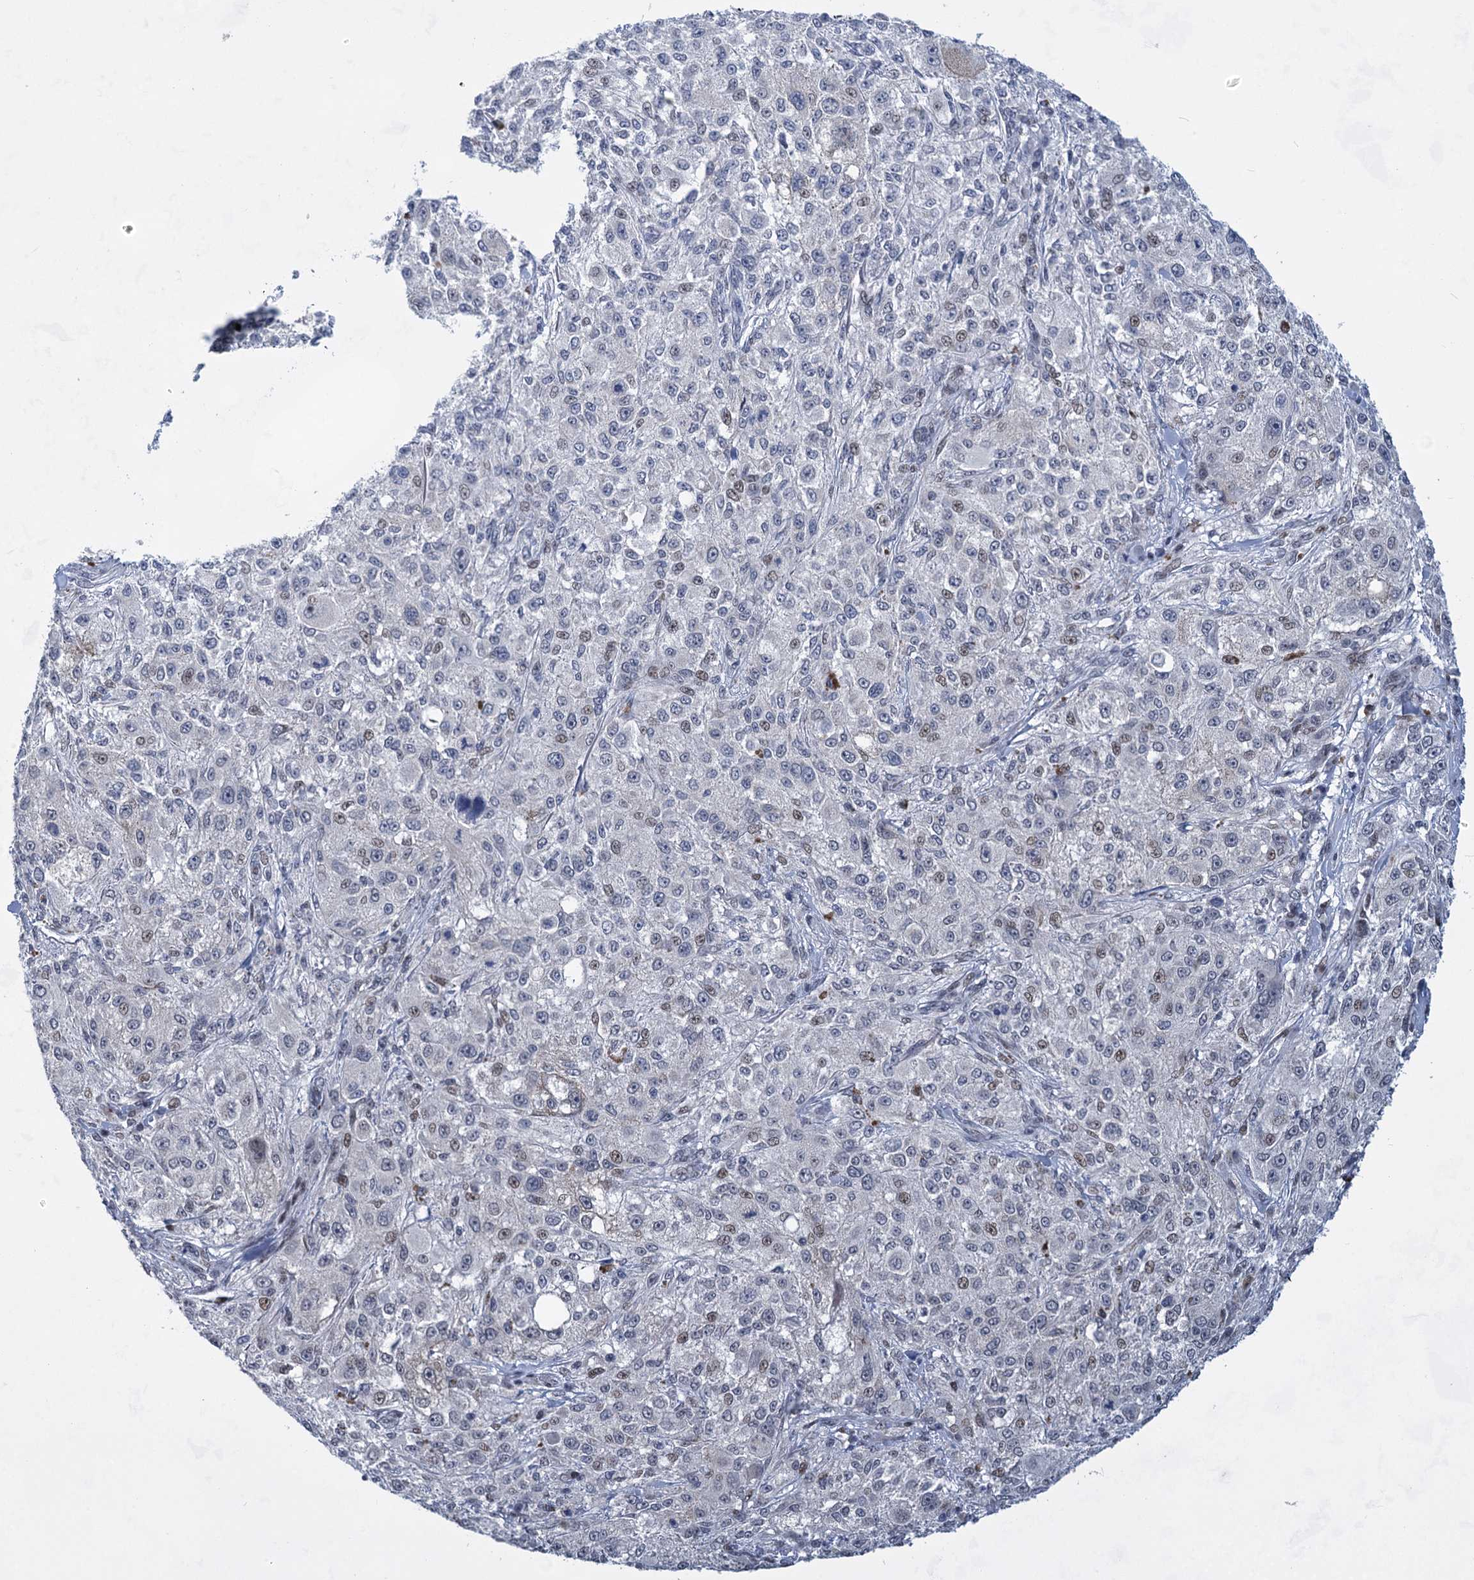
{"staining": {"intensity": "weak", "quantity": "<25%", "location": "nuclear"}, "tissue": "melanoma", "cell_type": "Tumor cells", "image_type": "cancer", "snomed": [{"axis": "morphology", "description": "Necrosis, NOS"}, {"axis": "morphology", "description": "Malignant melanoma, NOS"}, {"axis": "topography", "description": "Skin"}], "caption": "A high-resolution micrograph shows immunohistochemistry (IHC) staining of melanoma, which displays no significant positivity in tumor cells.", "gene": "MON2", "patient": {"sex": "female", "age": 87}}